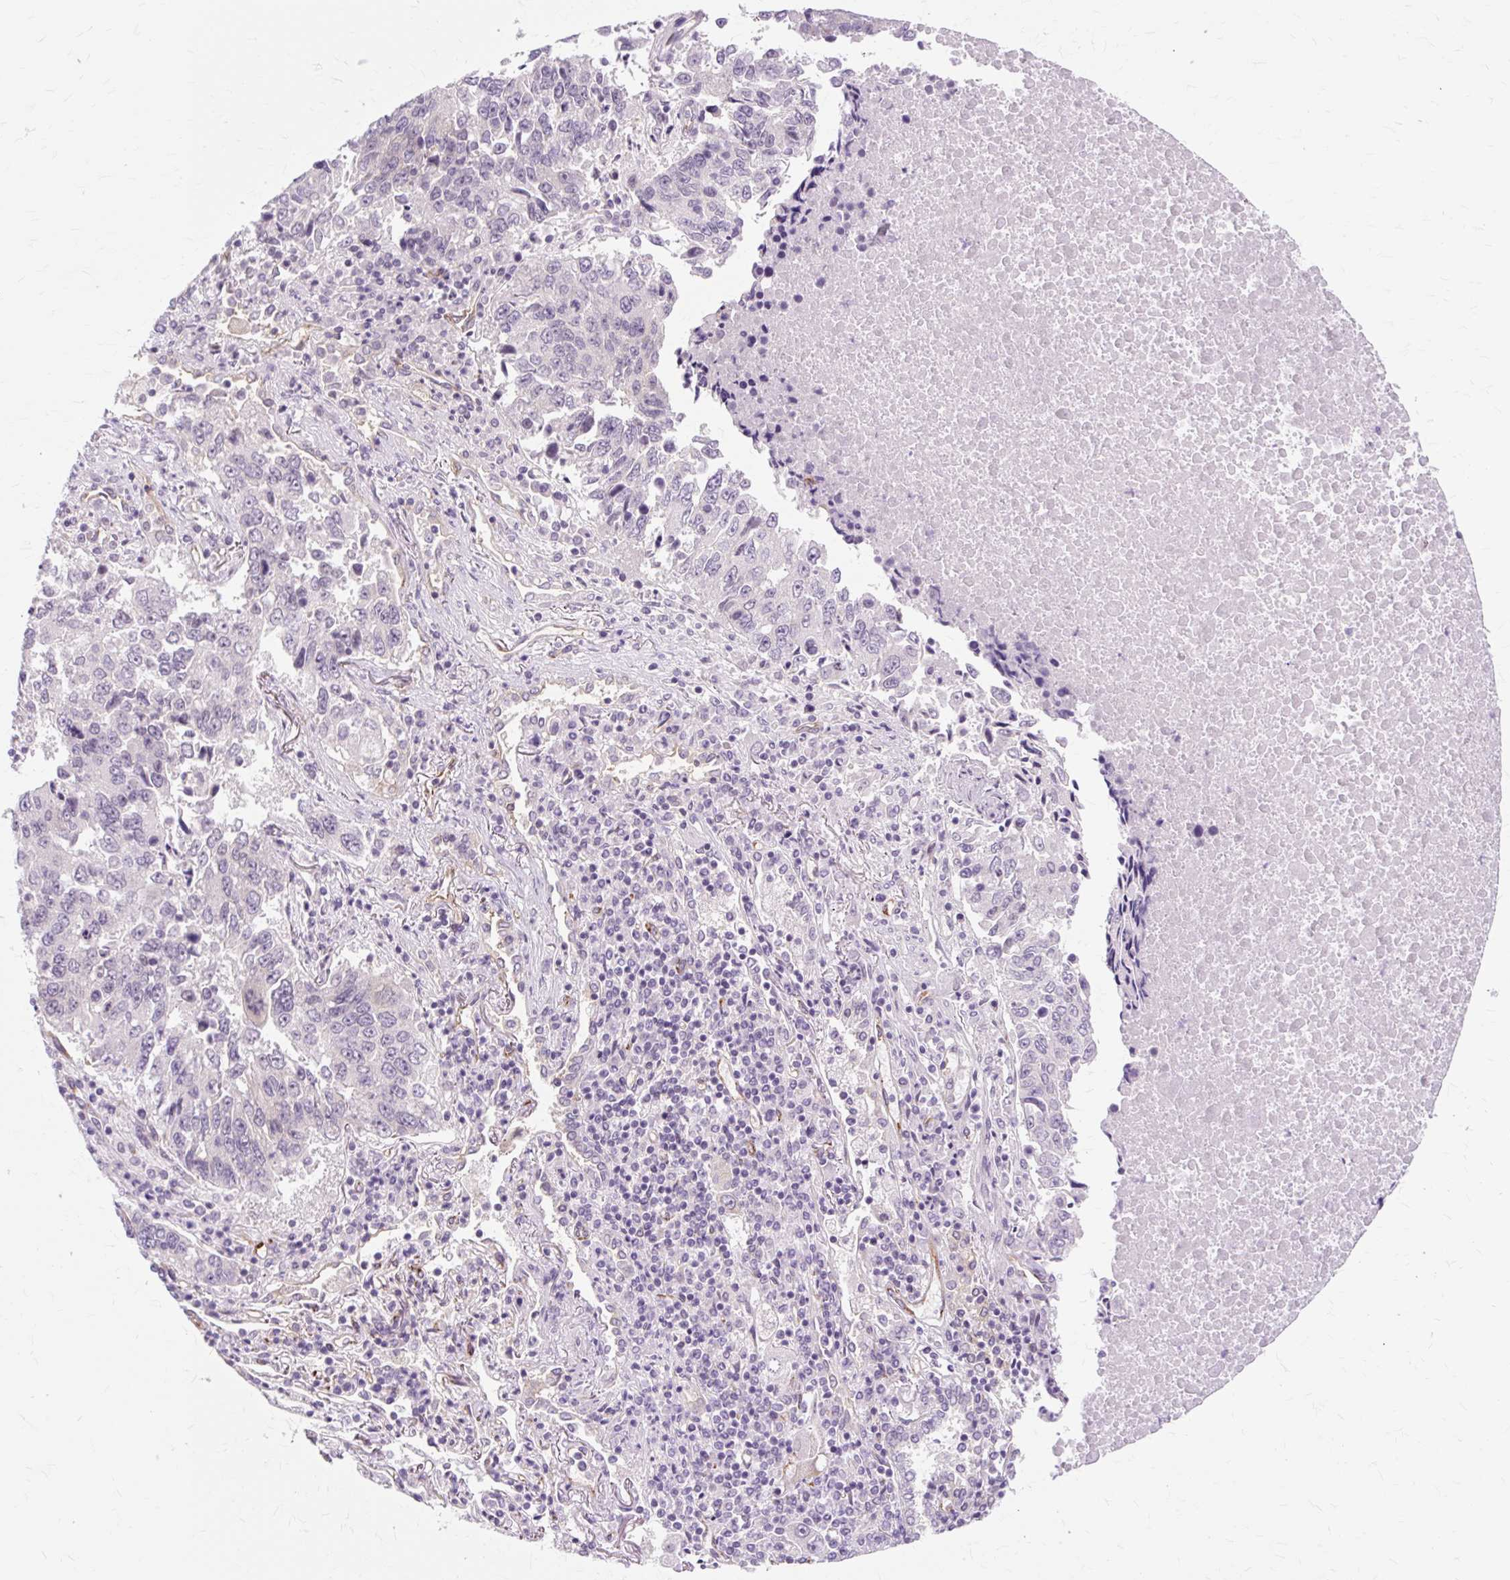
{"staining": {"intensity": "negative", "quantity": "none", "location": "none"}, "tissue": "lung cancer", "cell_type": "Tumor cells", "image_type": "cancer", "snomed": [{"axis": "morphology", "description": "Squamous cell carcinoma, NOS"}, {"axis": "topography", "description": "Lung"}], "caption": "Immunohistochemical staining of lung cancer (squamous cell carcinoma) displays no significant expression in tumor cells.", "gene": "ZNF35", "patient": {"sex": "female", "age": 66}}